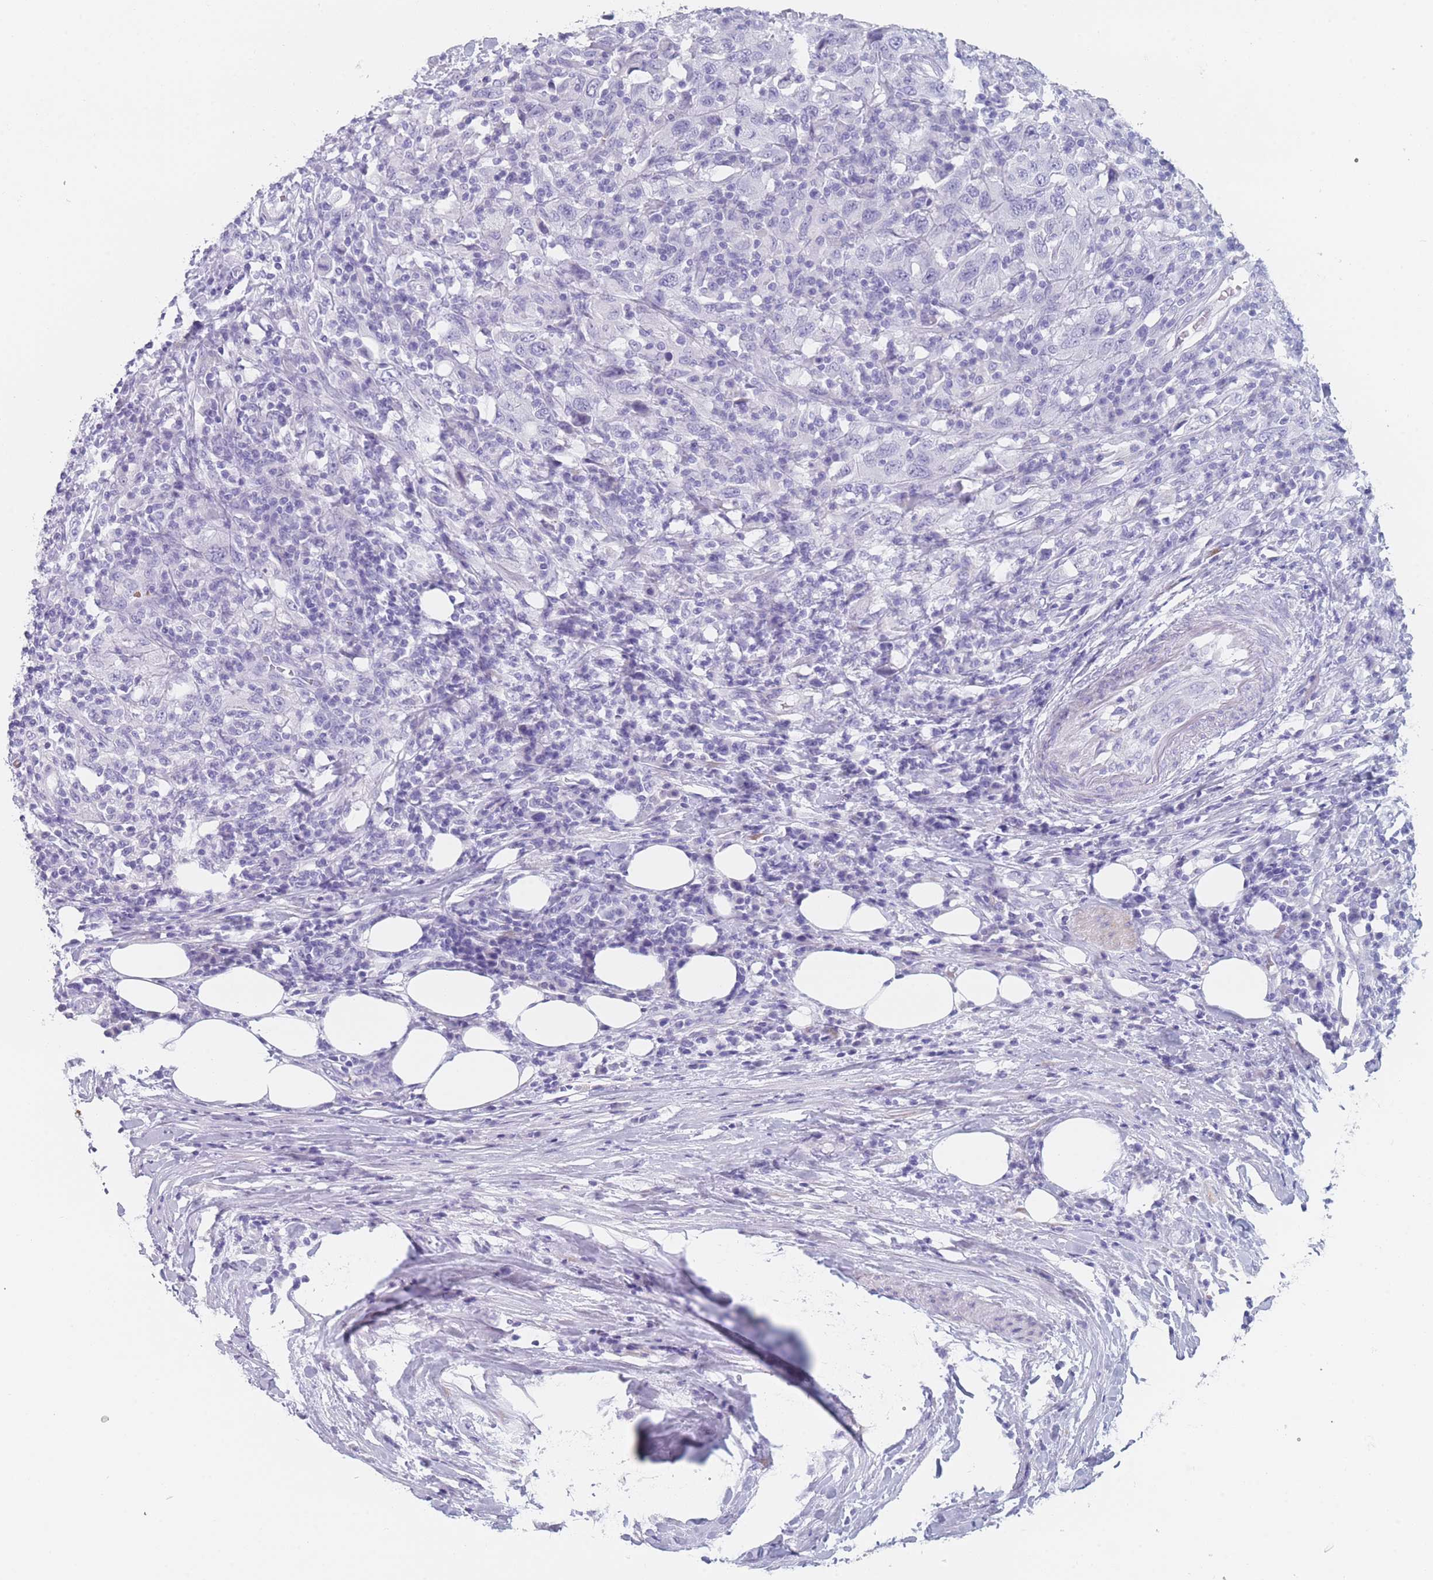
{"staining": {"intensity": "negative", "quantity": "none", "location": "none"}, "tissue": "urothelial cancer", "cell_type": "Tumor cells", "image_type": "cancer", "snomed": [{"axis": "morphology", "description": "Urothelial carcinoma, High grade"}, {"axis": "topography", "description": "Urinary bladder"}], "caption": "Immunohistochemistry histopathology image of neoplastic tissue: urothelial cancer stained with DAB demonstrates no significant protein expression in tumor cells.", "gene": "OR5D16", "patient": {"sex": "male", "age": 61}}